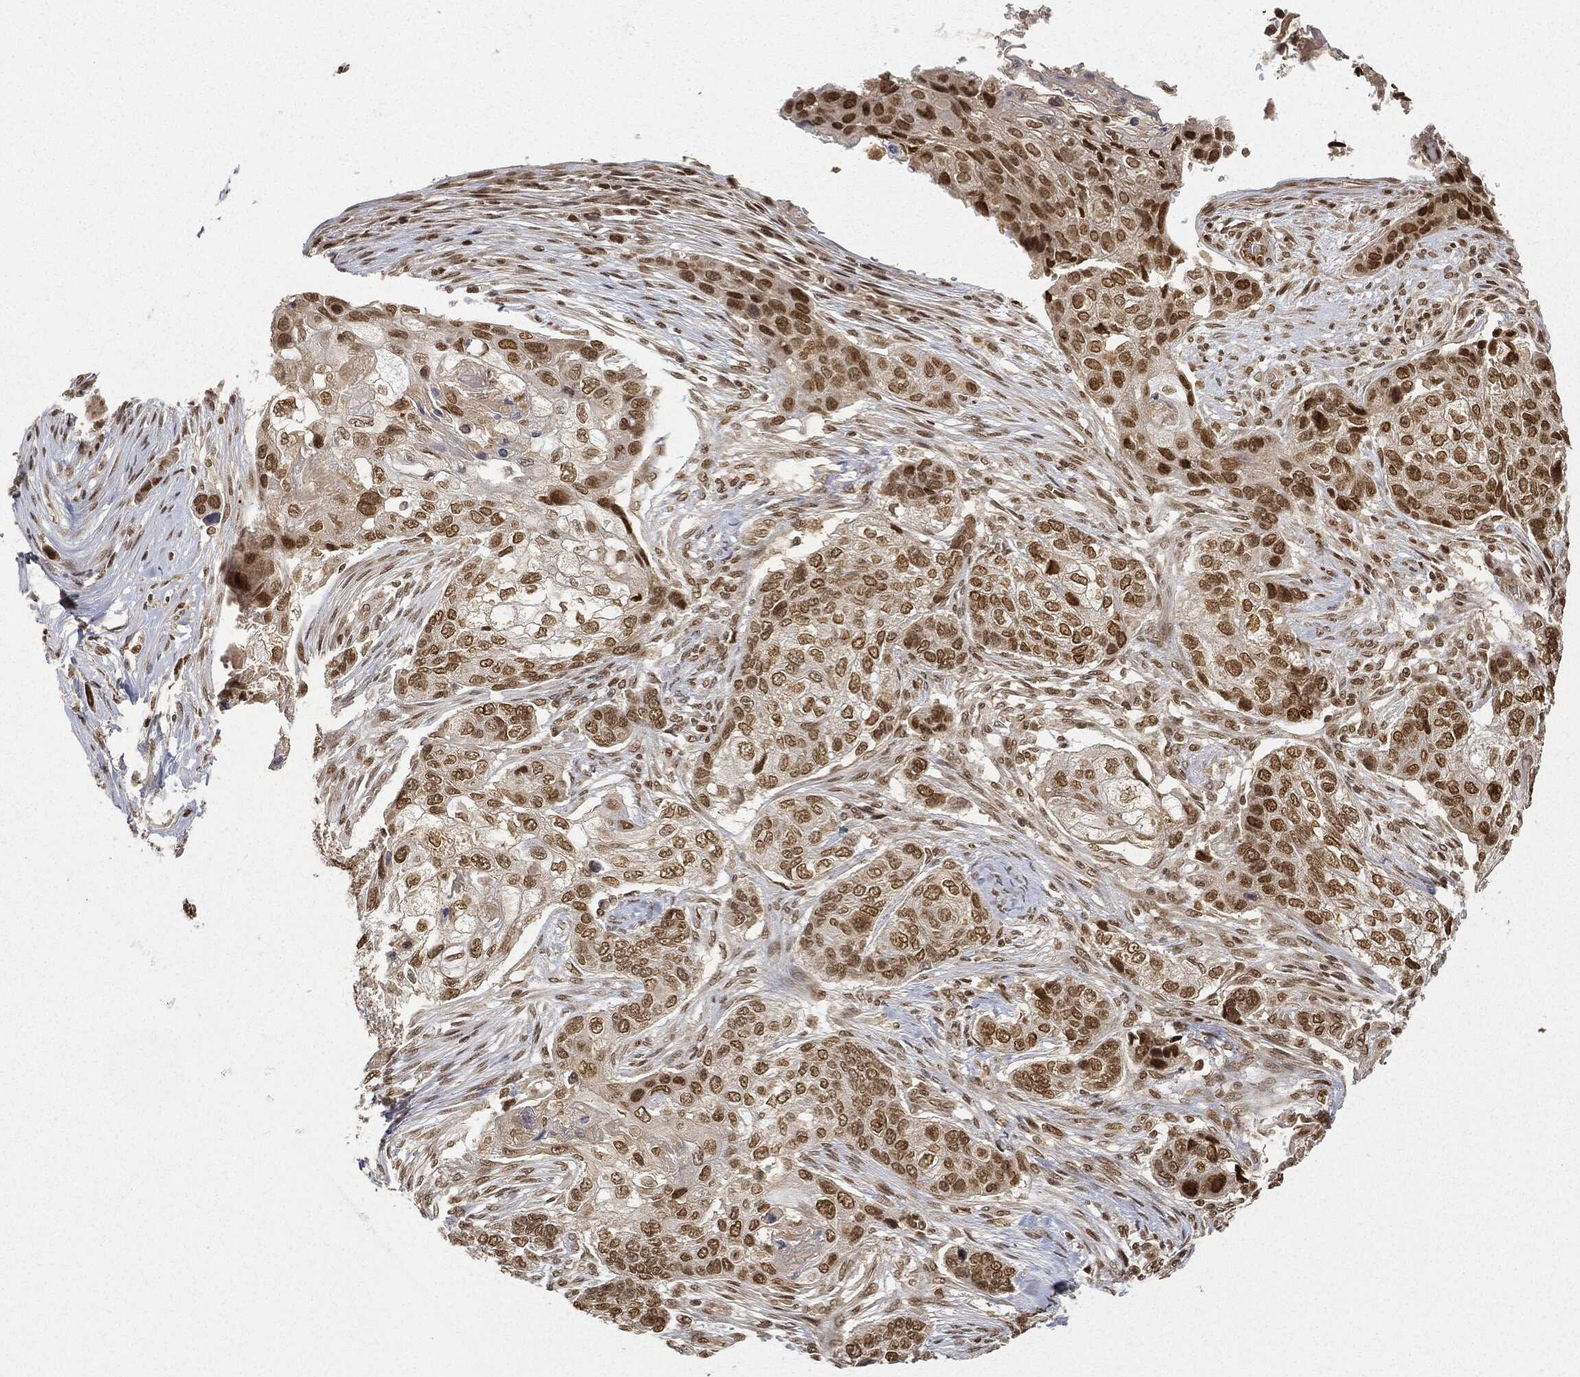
{"staining": {"intensity": "moderate", "quantity": ">75%", "location": "nuclear"}, "tissue": "lung cancer", "cell_type": "Tumor cells", "image_type": "cancer", "snomed": [{"axis": "morphology", "description": "Normal tissue, NOS"}, {"axis": "morphology", "description": "Squamous cell carcinoma, NOS"}, {"axis": "topography", "description": "Bronchus"}, {"axis": "topography", "description": "Lung"}], "caption": "Brown immunohistochemical staining in lung cancer (squamous cell carcinoma) displays moderate nuclear positivity in about >75% of tumor cells. (Brightfield microscopy of DAB IHC at high magnification).", "gene": "CIB1", "patient": {"sex": "male", "age": 69}}